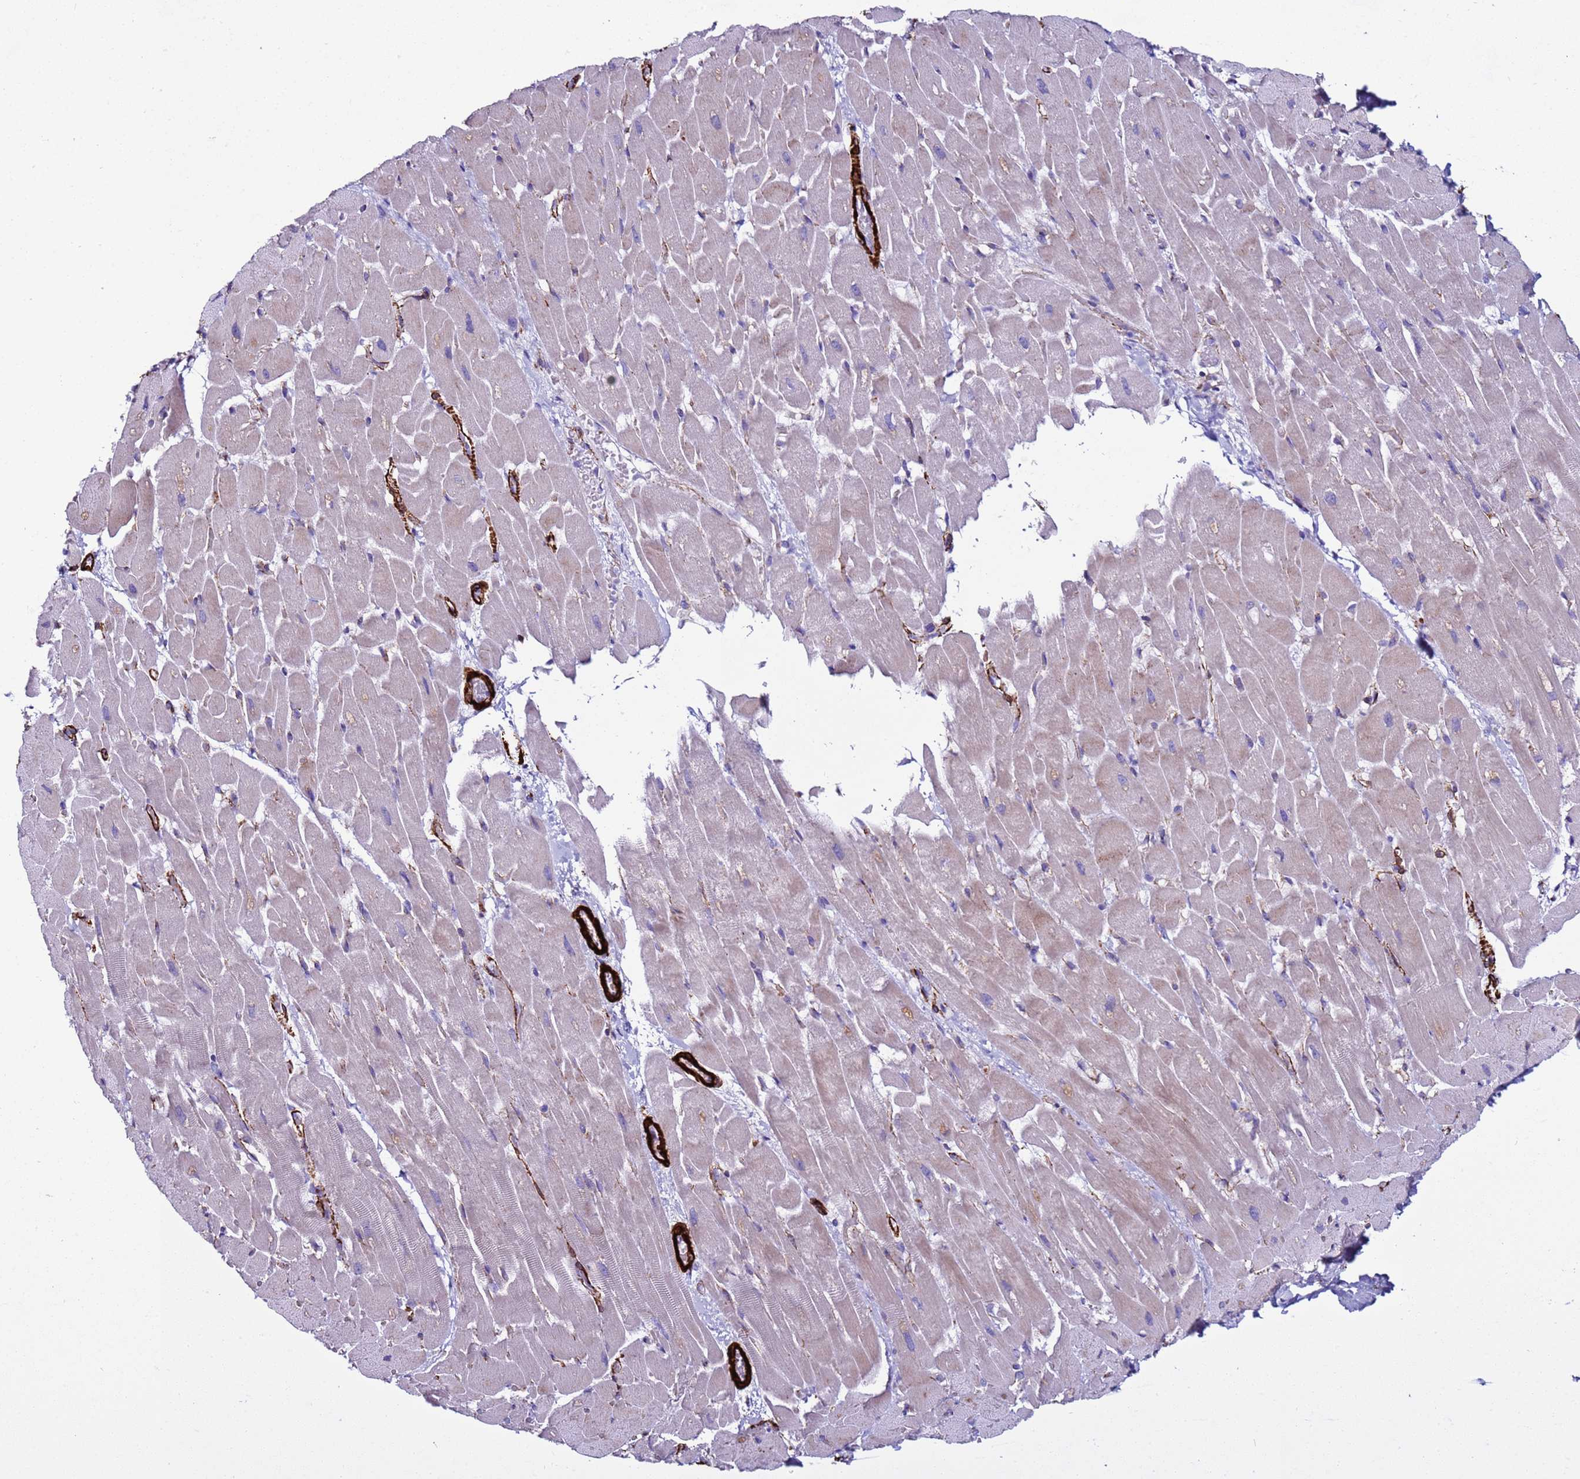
{"staining": {"intensity": "negative", "quantity": "none", "location": "none"}, "tissue": "heart muscle", "cell_type": "Cardiomyocytes", "image_type": "normal", "snomed": [{"axis": "morphology", "description": "Normal tissue, NOS"}, {"axis": "topography", "description": "Heart"}], "caption": "Micrograph shows no protein staining in cardiomyocytes of normal heart muscle.", "gene": "RABL2A", "patient": {"sex": "male", "age": 37}}